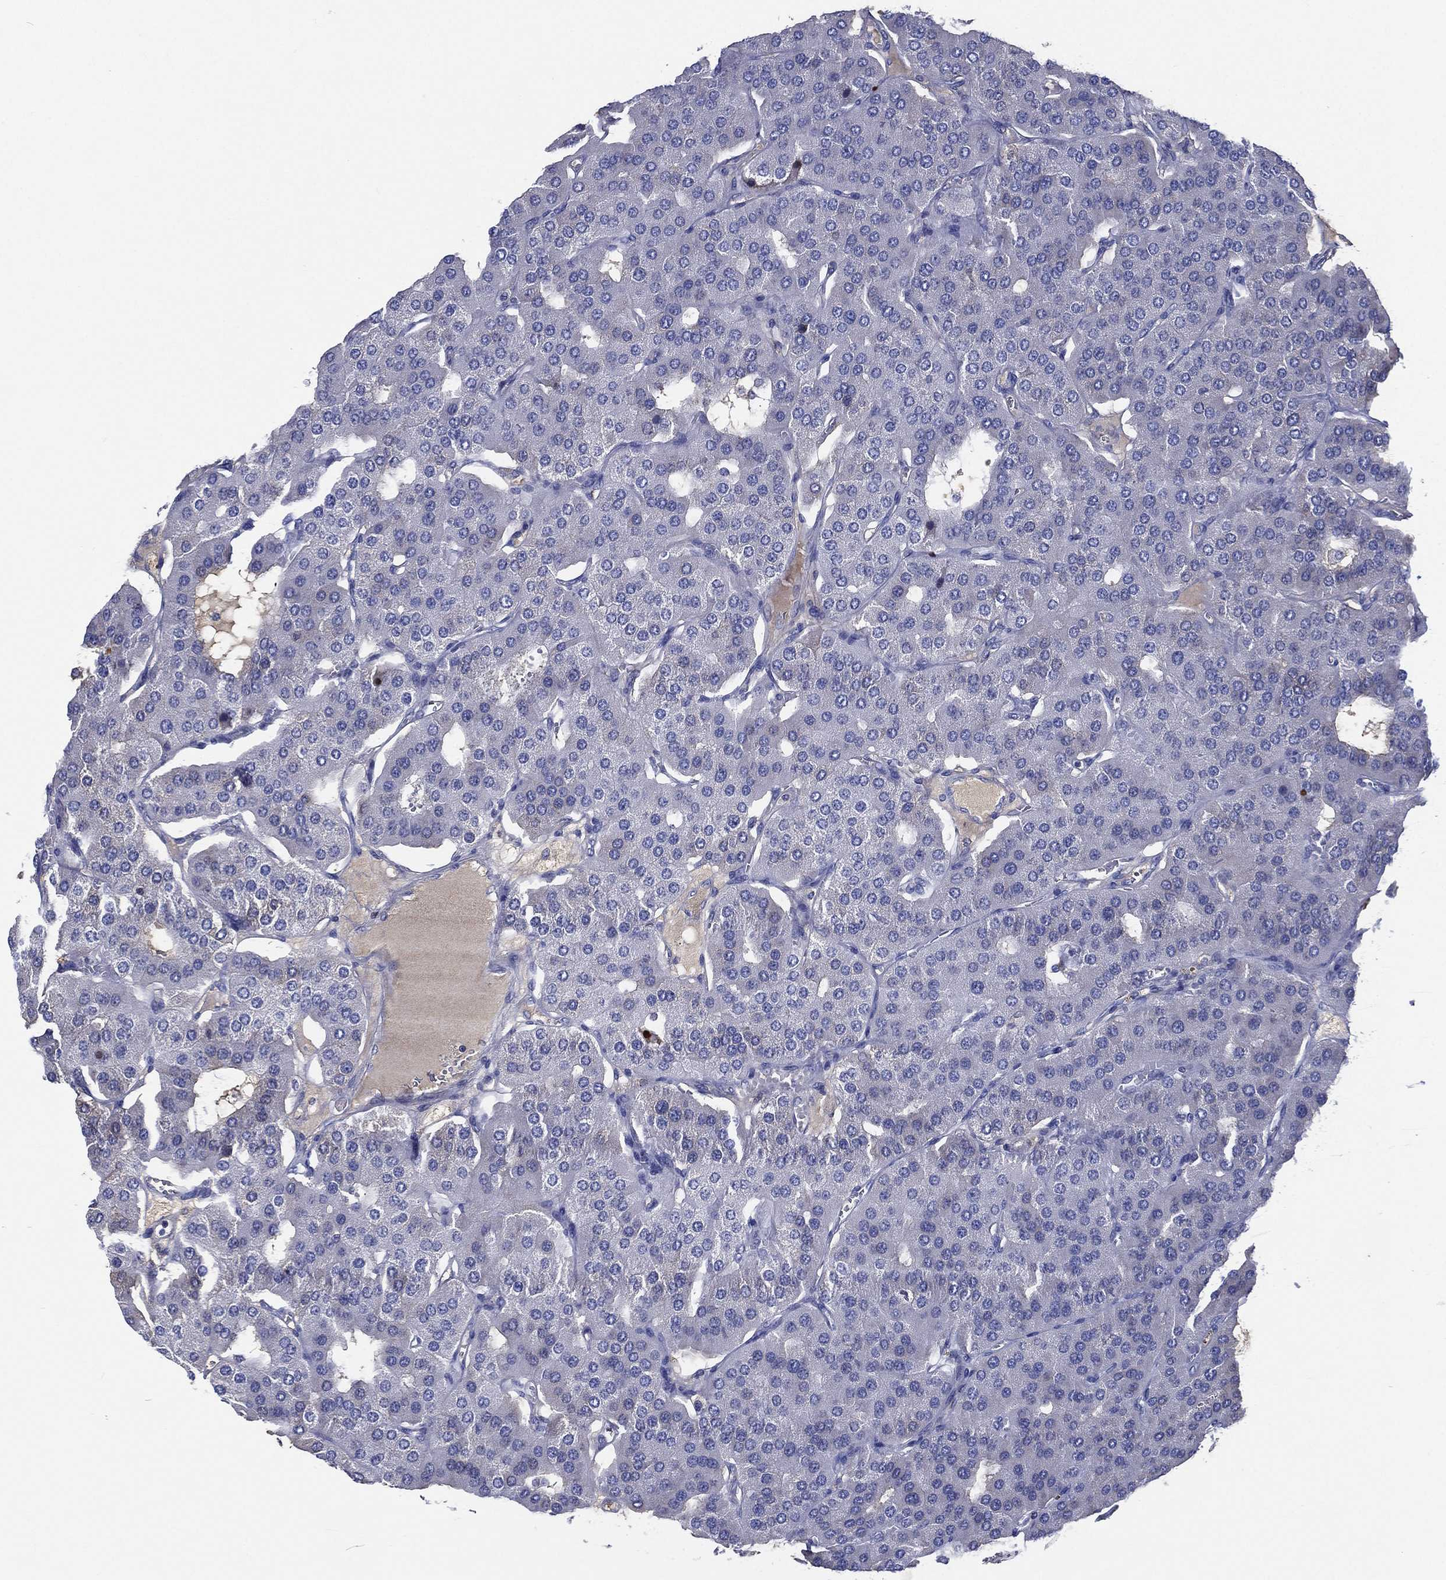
{"staining": {"intensity": "negative", "quantity": "none", "location": "none"}, "tissue": "parathyroid gland", "cell_type": "Glandular cells", "image_type": "normal", "snomed": [{"axis": "morphology", "description": "Normal tissue, NOS"}, {"axis": "morphology", "description": "Adenoma, NOS"}, {"axis": "topography", "description": "Parathyroid gland"}], "caption": "IHC histopathology image of unremarkable parathyroid gland: human parathyroid gland stained with DAB (3,3'-diaminobenzidine) shows no significant protein expression in glandular cells.", "gene": "TMPRSS11D", "patient": {"sex": "female", "age": 86}}